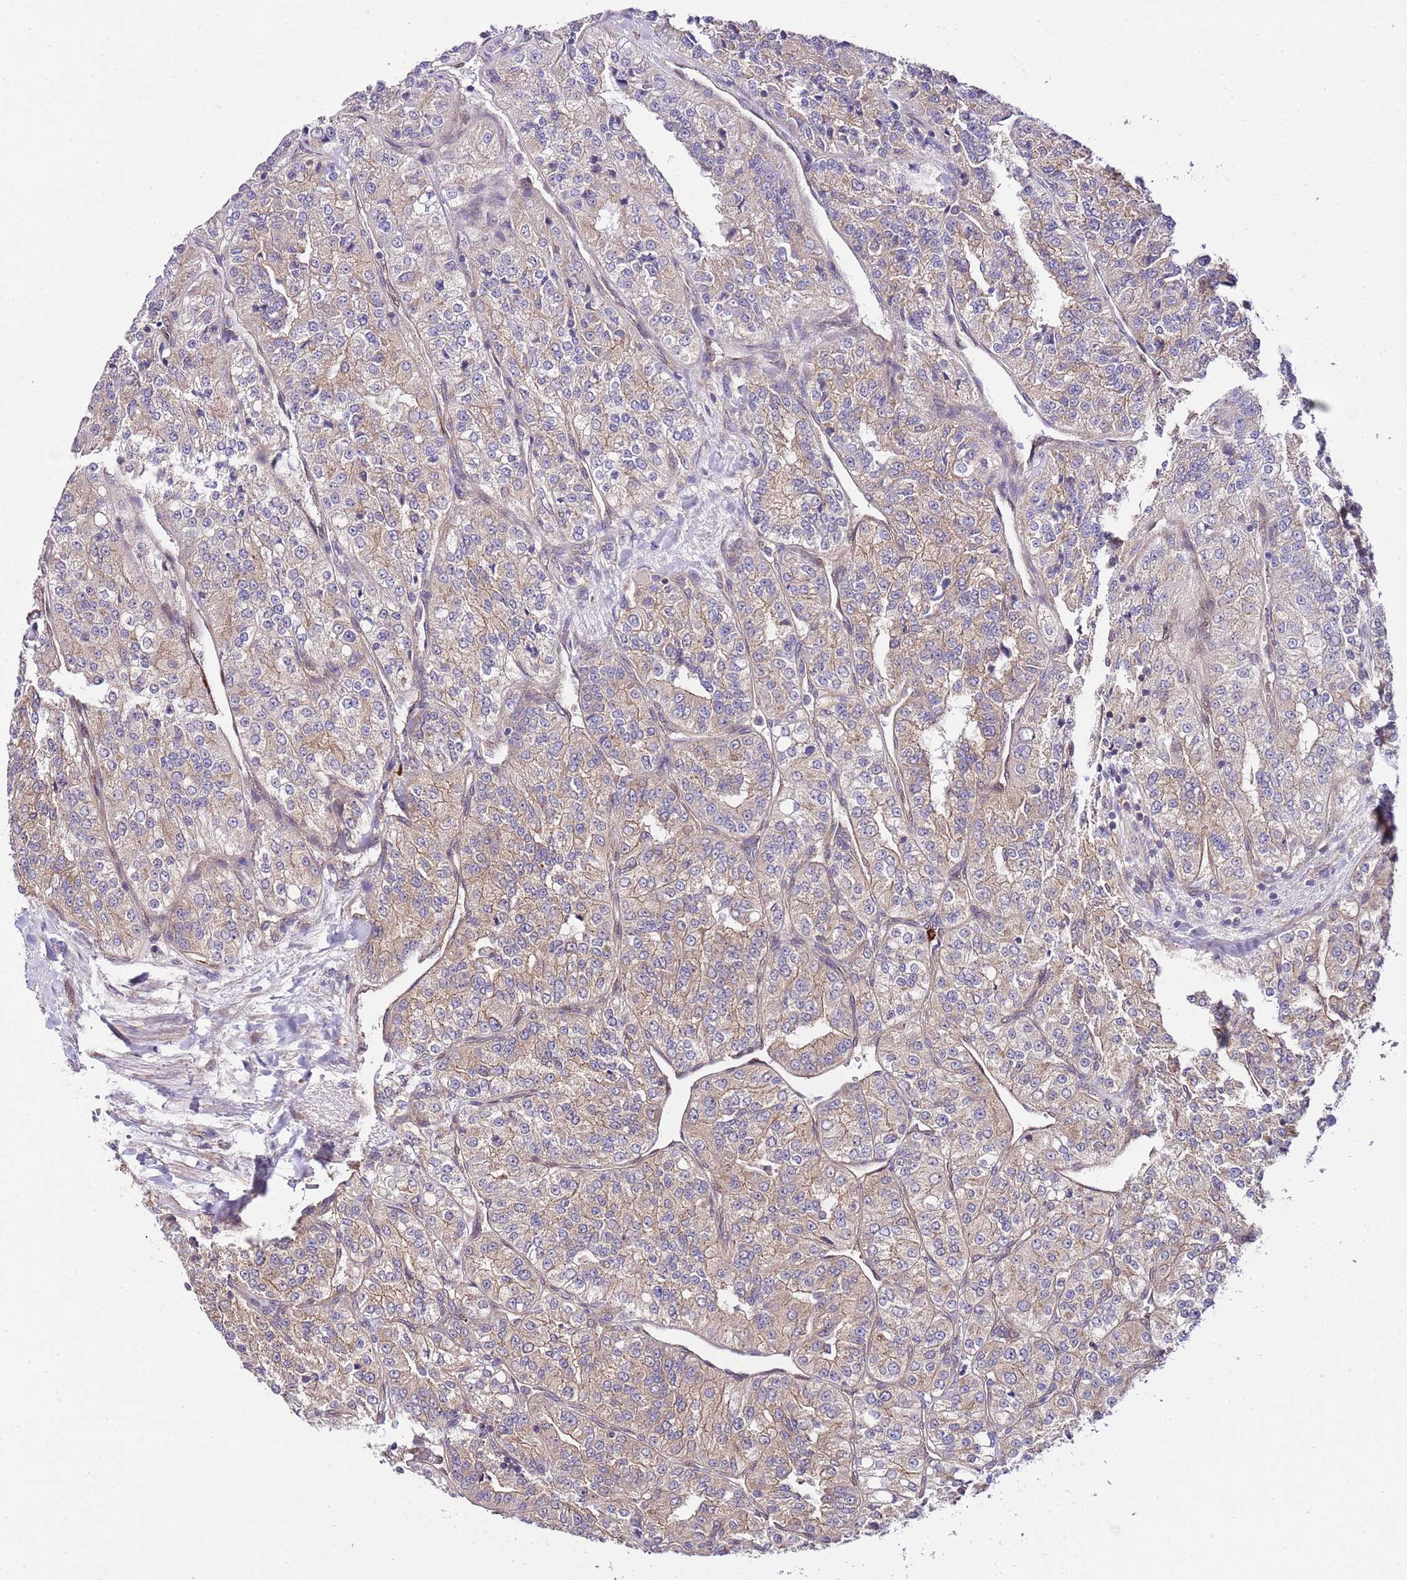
{"staining": {"intensity": "weak", "quantity": ">75%", "location": "cytoplasmic/membranous"}, "tissue": "renal cancer", "cell_type": "Tumor cells", "image_type": "cancer", "snomed": [{"axis": "morphology", "description": "Adenocarcinoma, NOS"}, {"axis": "topography", "description": "Kidney"}], "caption": "Renal adenocarcinoma stained for a protein reveals weak cytoplasmic/membranous positivity in tumor cells.", "gene": "DONSON", "patient": {"sex": "female", "age": 63}}